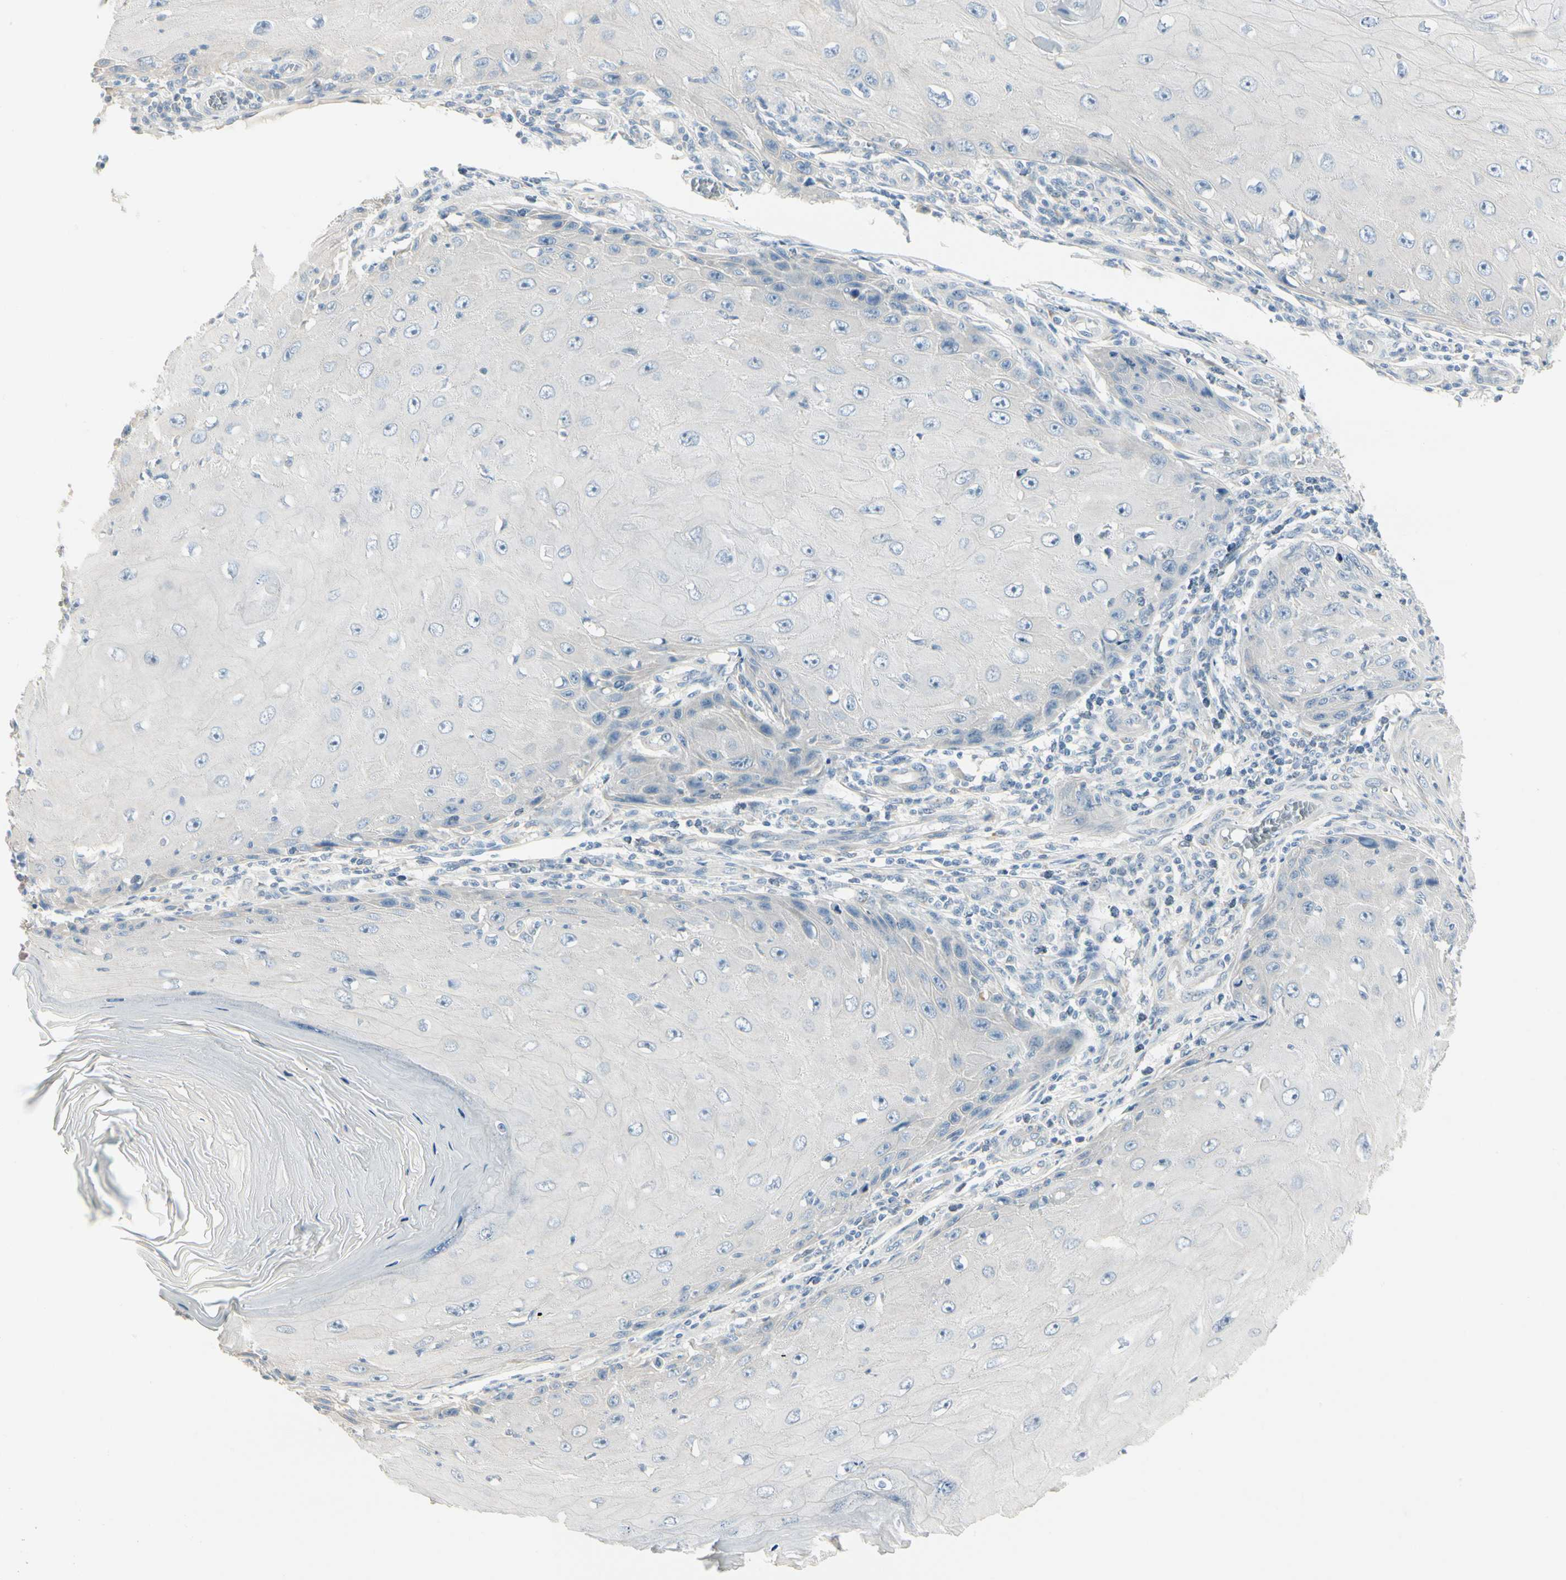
{"staining": {"intensity": "negative", "quantity": "none", "location": "none"}, "tissue": "skin cancer", "cell_type": "Tumor cells", "image_type": "cancer", "snomed": [{"axis": "morphology", "description": "Squamous cell carcinoma, NOS"}, {"axis": "topography", "description": "Skin"}], "caption": "IHC of skin cancer exhibits no staining in tumor cells.", "gene": "SPINK4", "patient": {"sex": "female", "age": 73}}